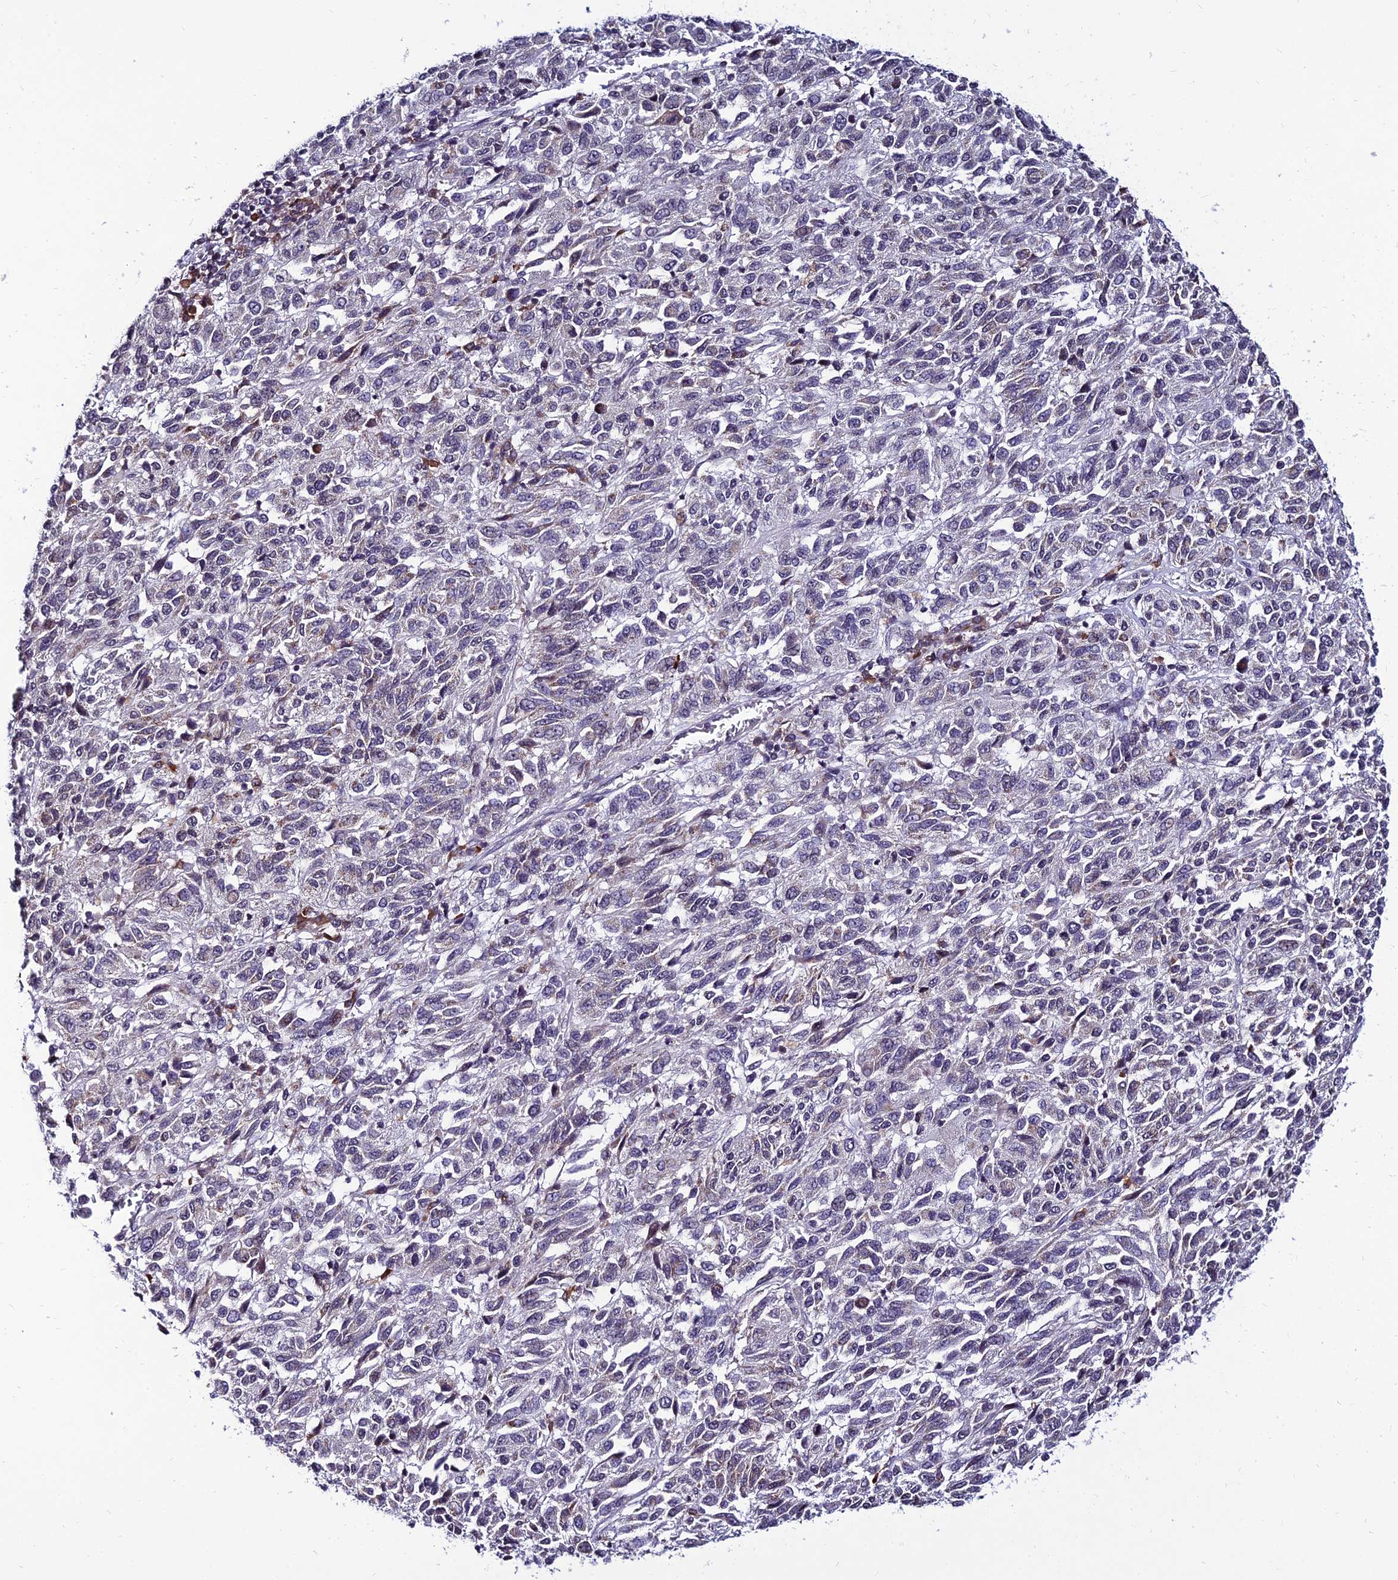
{"staining": {"intensity": "negative", "quantity": "none", "location": "none"}, "tissue": "melanoma", "cell_type": "Tumor cells", "image_type": "cancer", "snomed": [{"axis": "morphology", "description": "Malignant melanoma, Metastatic site"}, {"axis": "topography", "description": "Lung"}], "caption": "Melanoma was stained to show a protein in brown. There is no significant positivity in tumor cells.", "gene": "CDNF", "patient": {"sex": "male", "age": 64}}